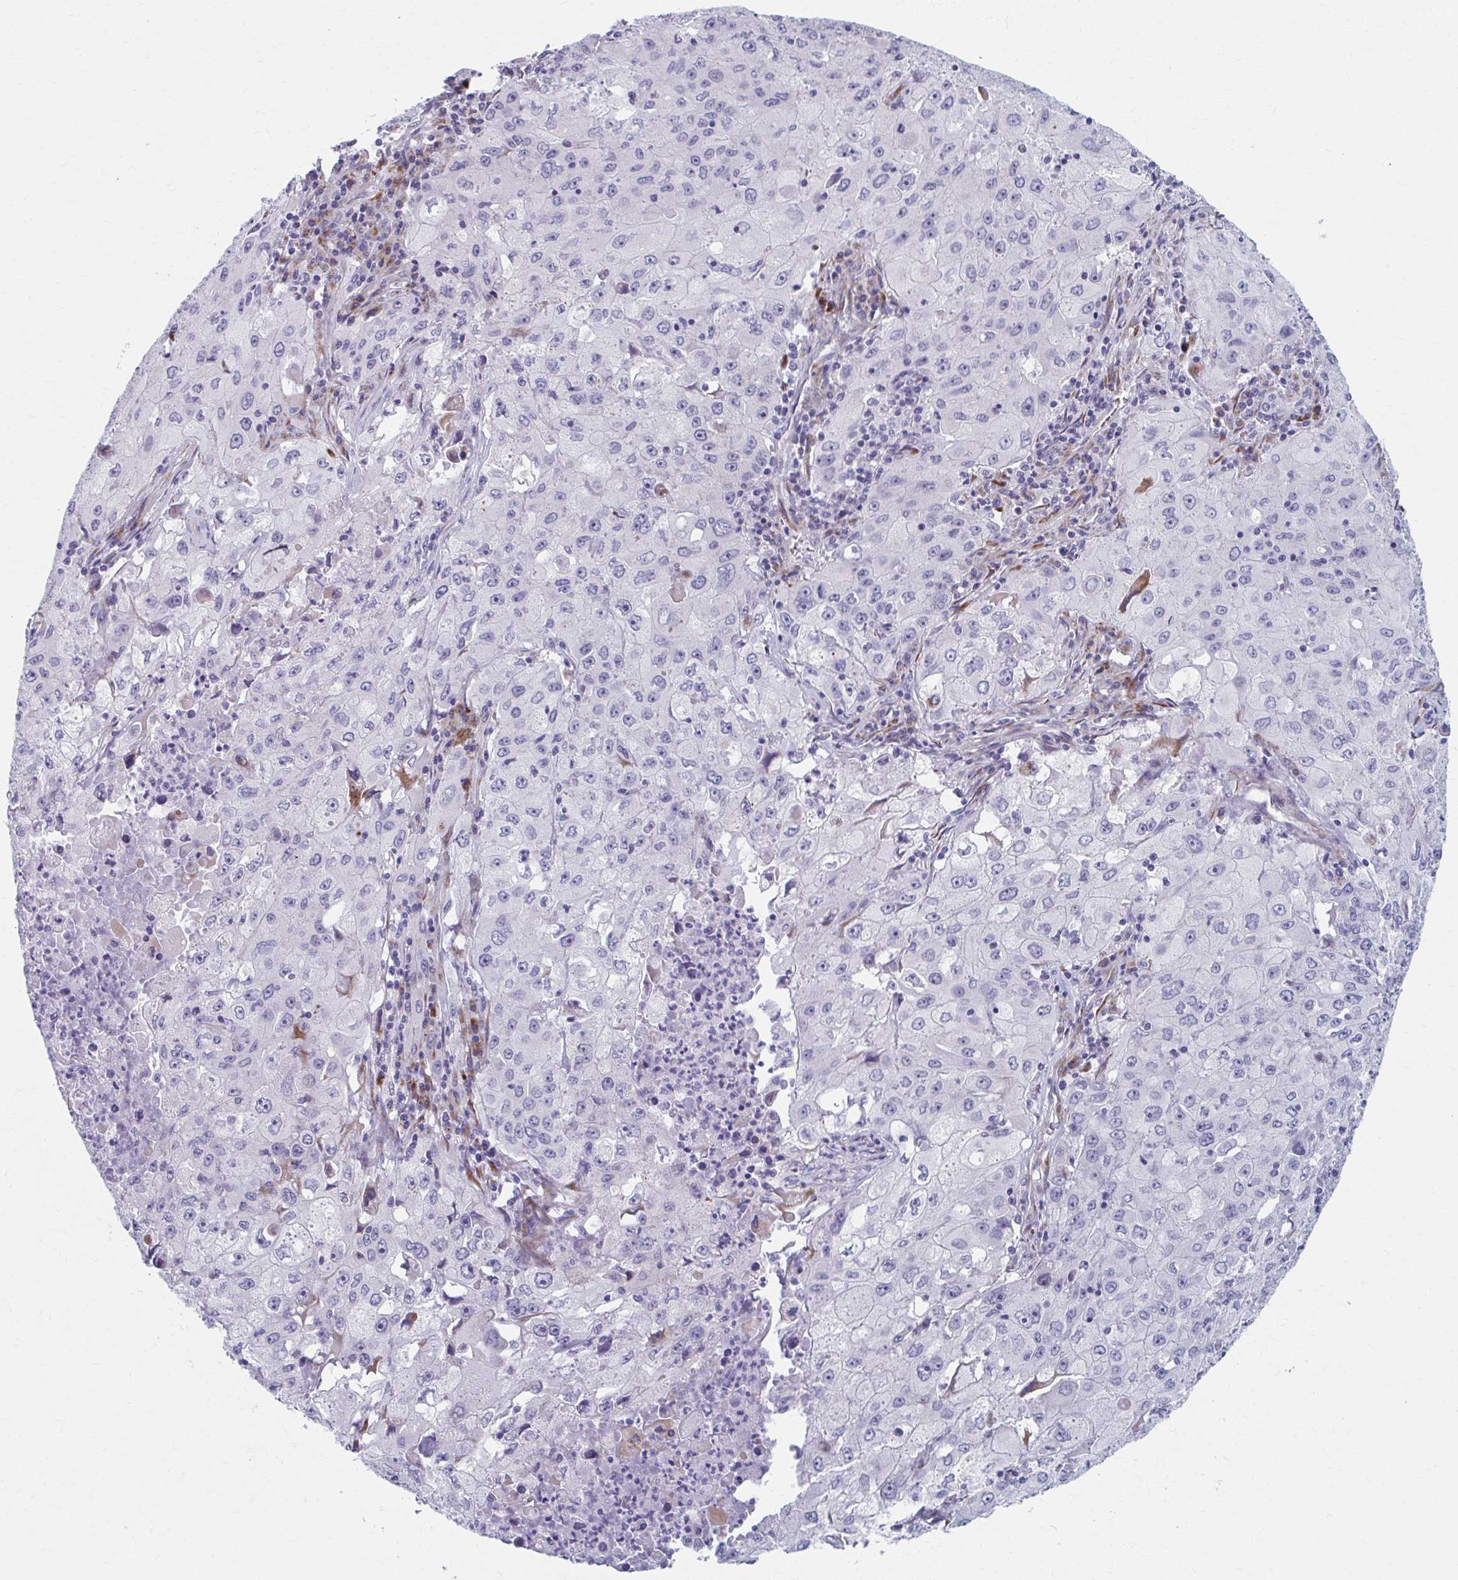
{"staining": {"intensity": "negative", "quantity": "none", "location": "none"}, "tissue": "lung cancer", "cell_type": "Tumor cells", "image_type": "cancer", "snomed": [{"axis": "morphology", "description": "Squamous cell carcinoma, NOS"}, {"axis": "topography", "description": "Lung"}], "caption": "This is a micrograph of immunohistochemistry staining of lung squamous cell carcinoma, which shows no expression in tumor cells.", "gene": "OLFM2", "patient": {"sex": "male", "age": 63}}